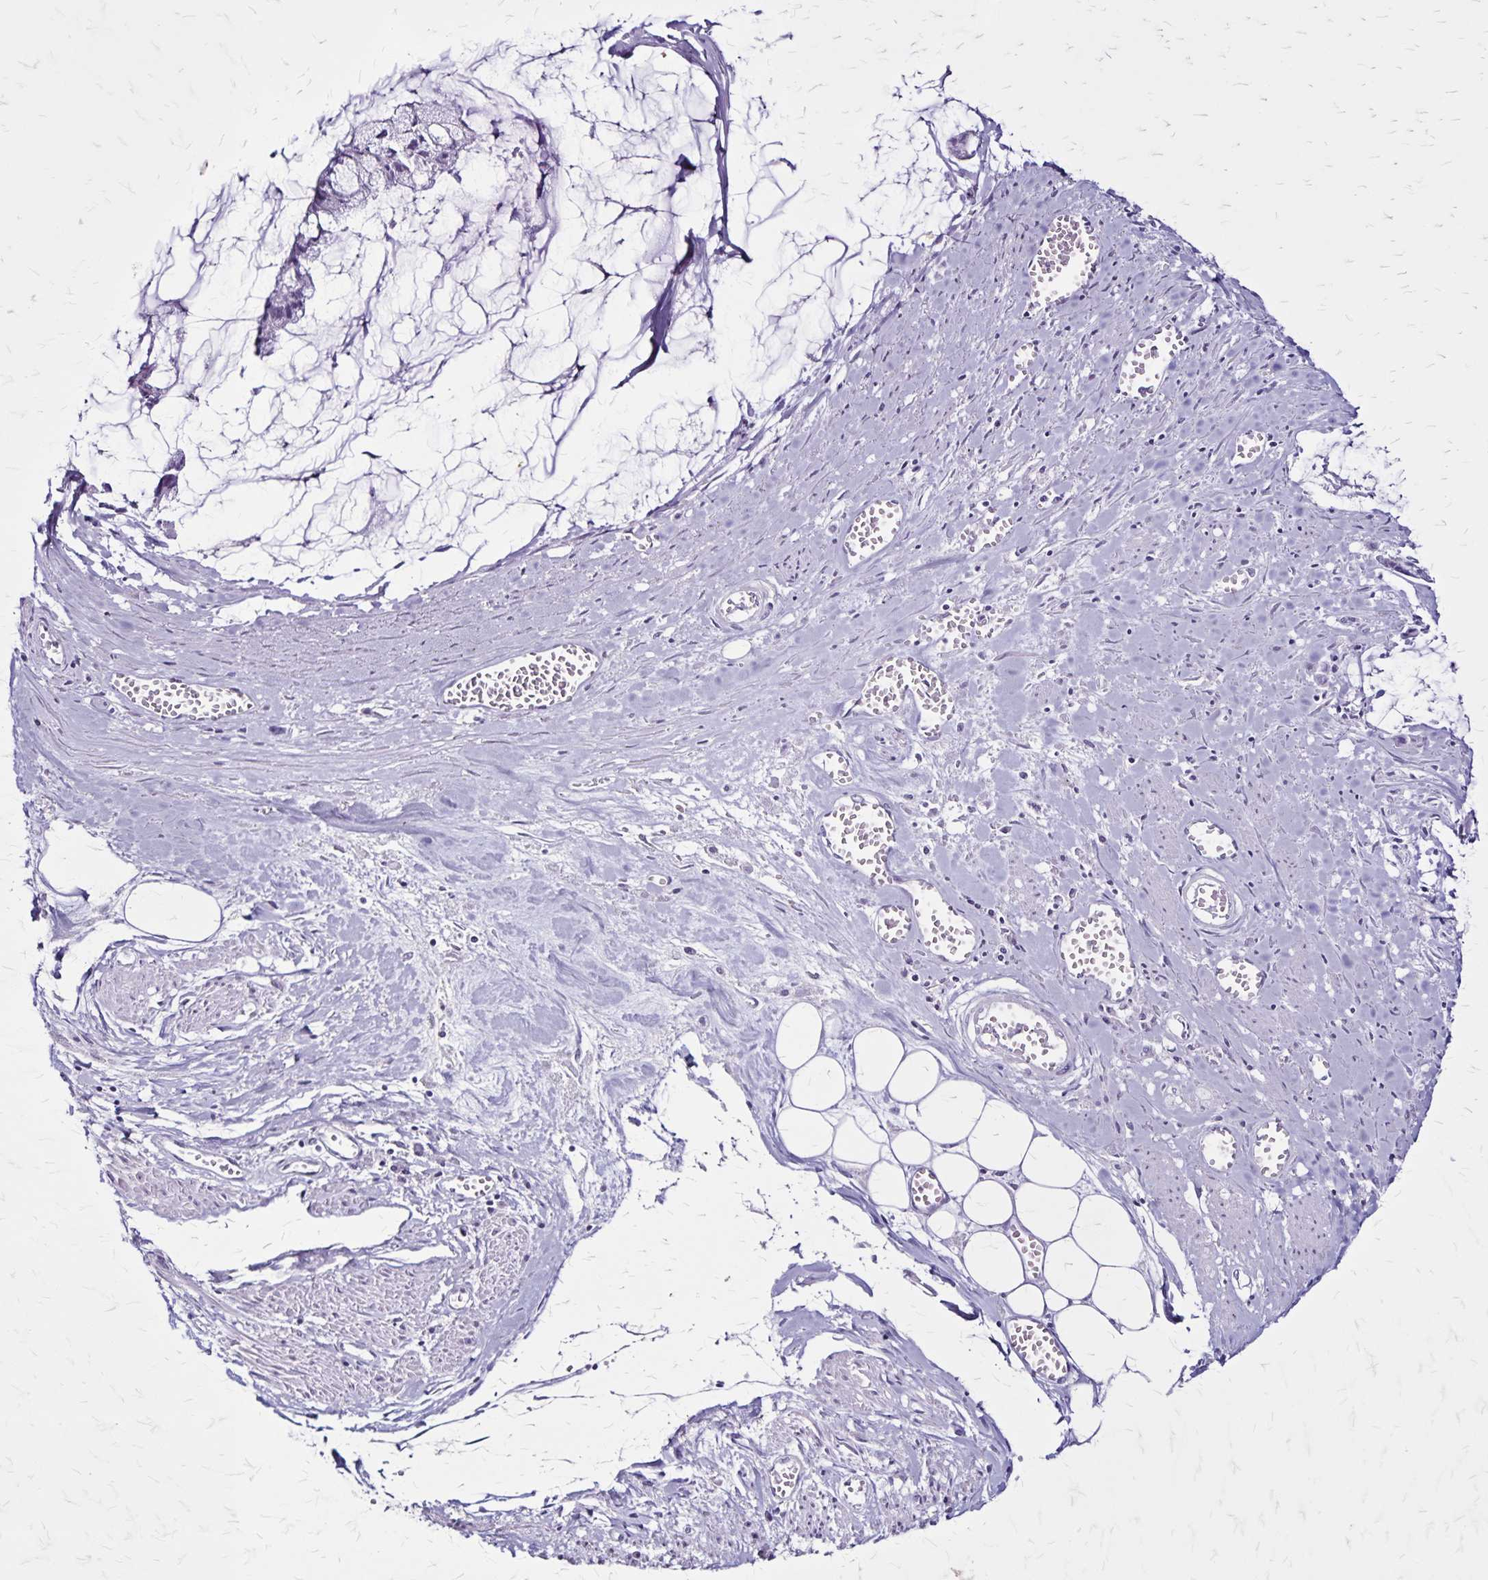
{"staining": {"intensity": "negative", "quantity": "none", "location": "none"}, "tissue": "ovarian cancer", "cell_type": "Tumor cells", "image_type": "cancer", "snomed": [{"axis": "morphology", "description": "Cystadenocarcinoma, mucinous, NOS"}, {"axis": "topography", "description": "Ovary"}], "caption": "Tumor cells show no significant expression in ovarian mucinous cystadenocarcinoma.", "gene": "KRT2", "patient": {"sex": "female", "age": 90}}